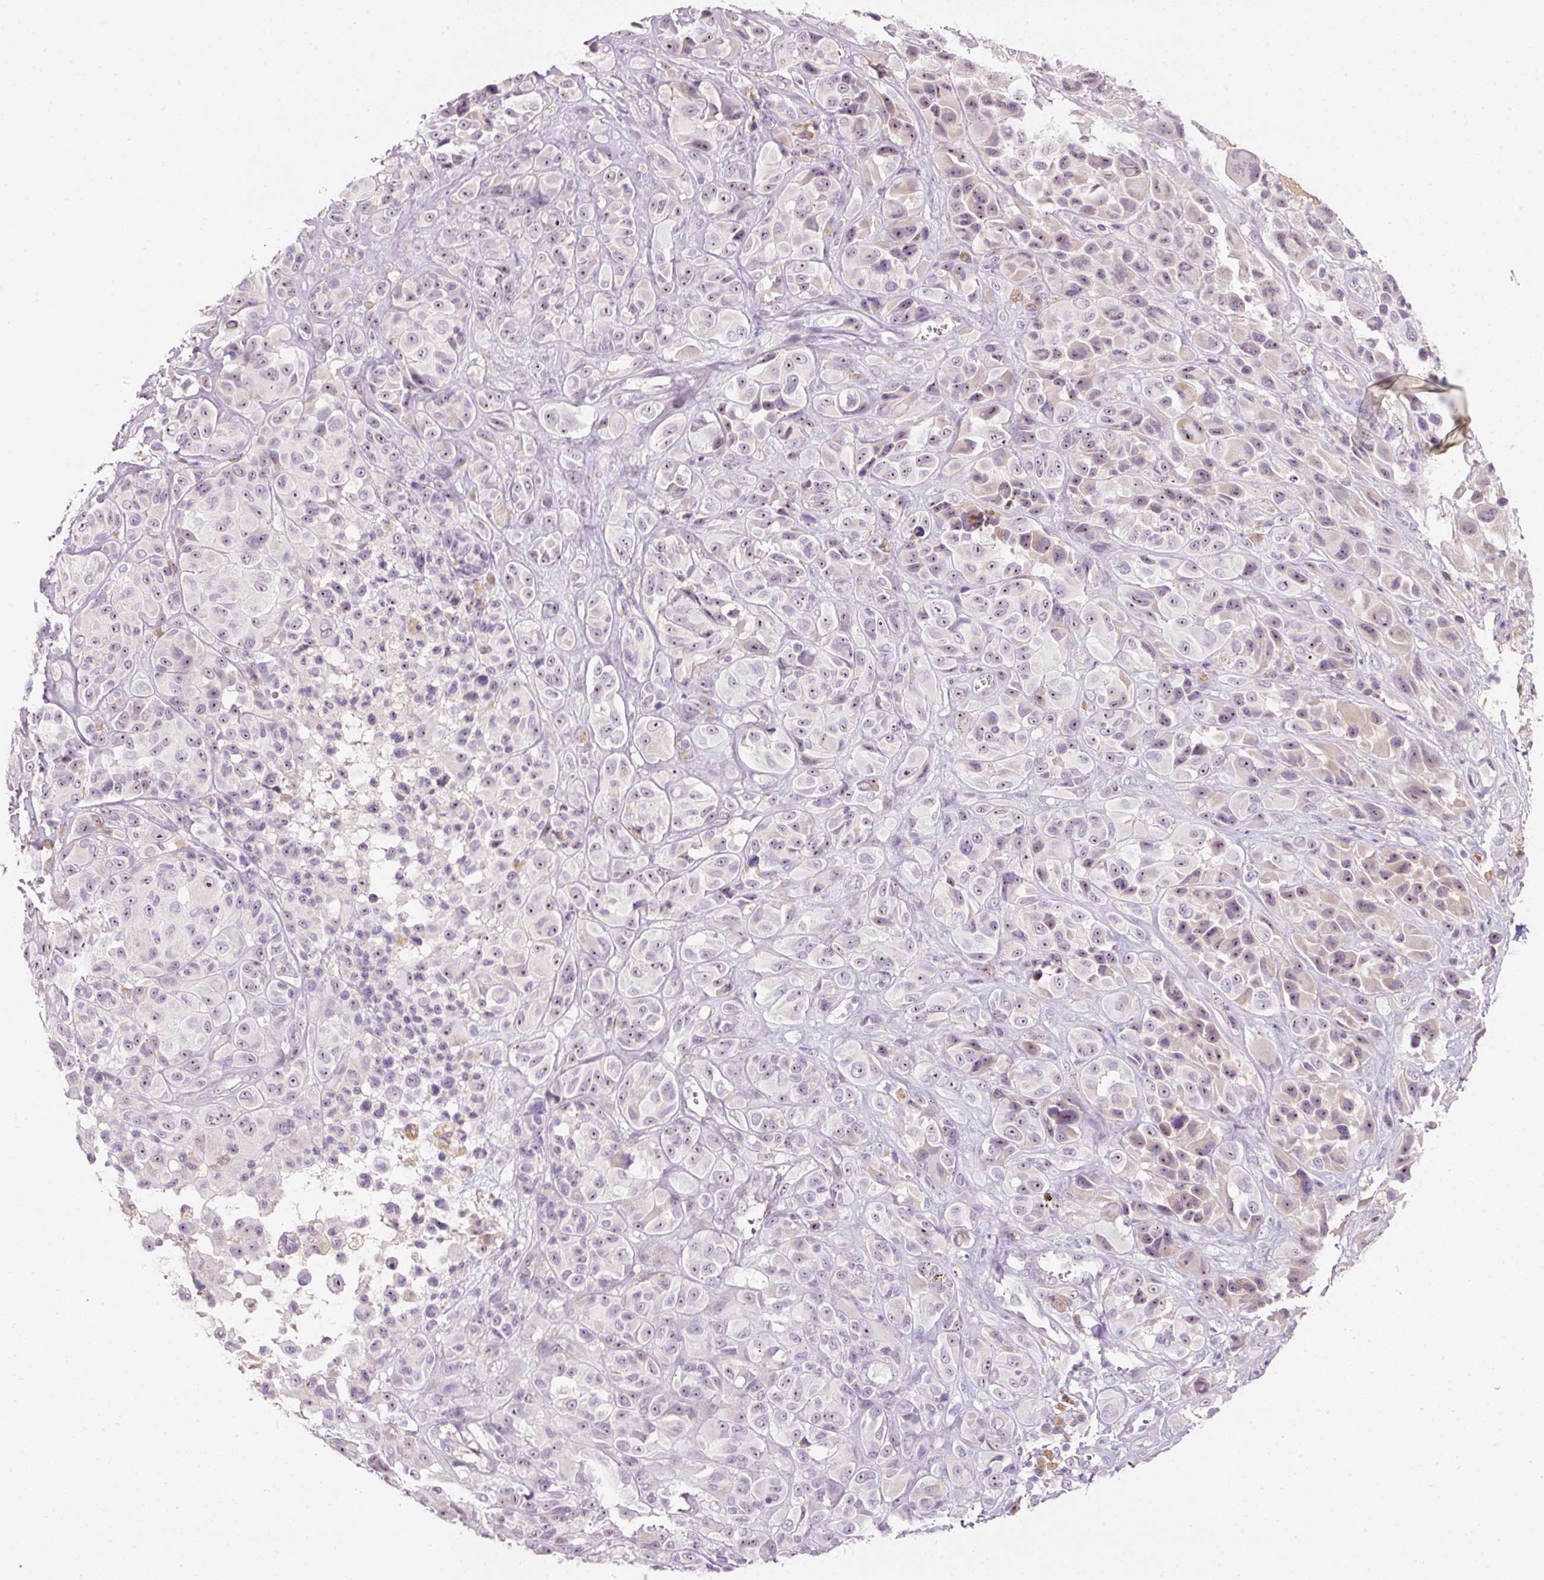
{"staining": {"intensity": "weak", "quantity": "25%-75%", "location": "nuclear"}, "tissue": "melanoma", "cell_type": "Tumor cells", "image_type": "cancer", "snomed": [{"axis": "morphology", "description": "Malignant melanoma, NOS"}, {"axis": "topography", "description": "Skin of trunk"}], "caption": "The immunohistochemical stain highlights weak nuclear staining in tumor cells of melanoma tissue.", "gene": "TMEM37", "patient": {"sex": "male", "age": 71}}